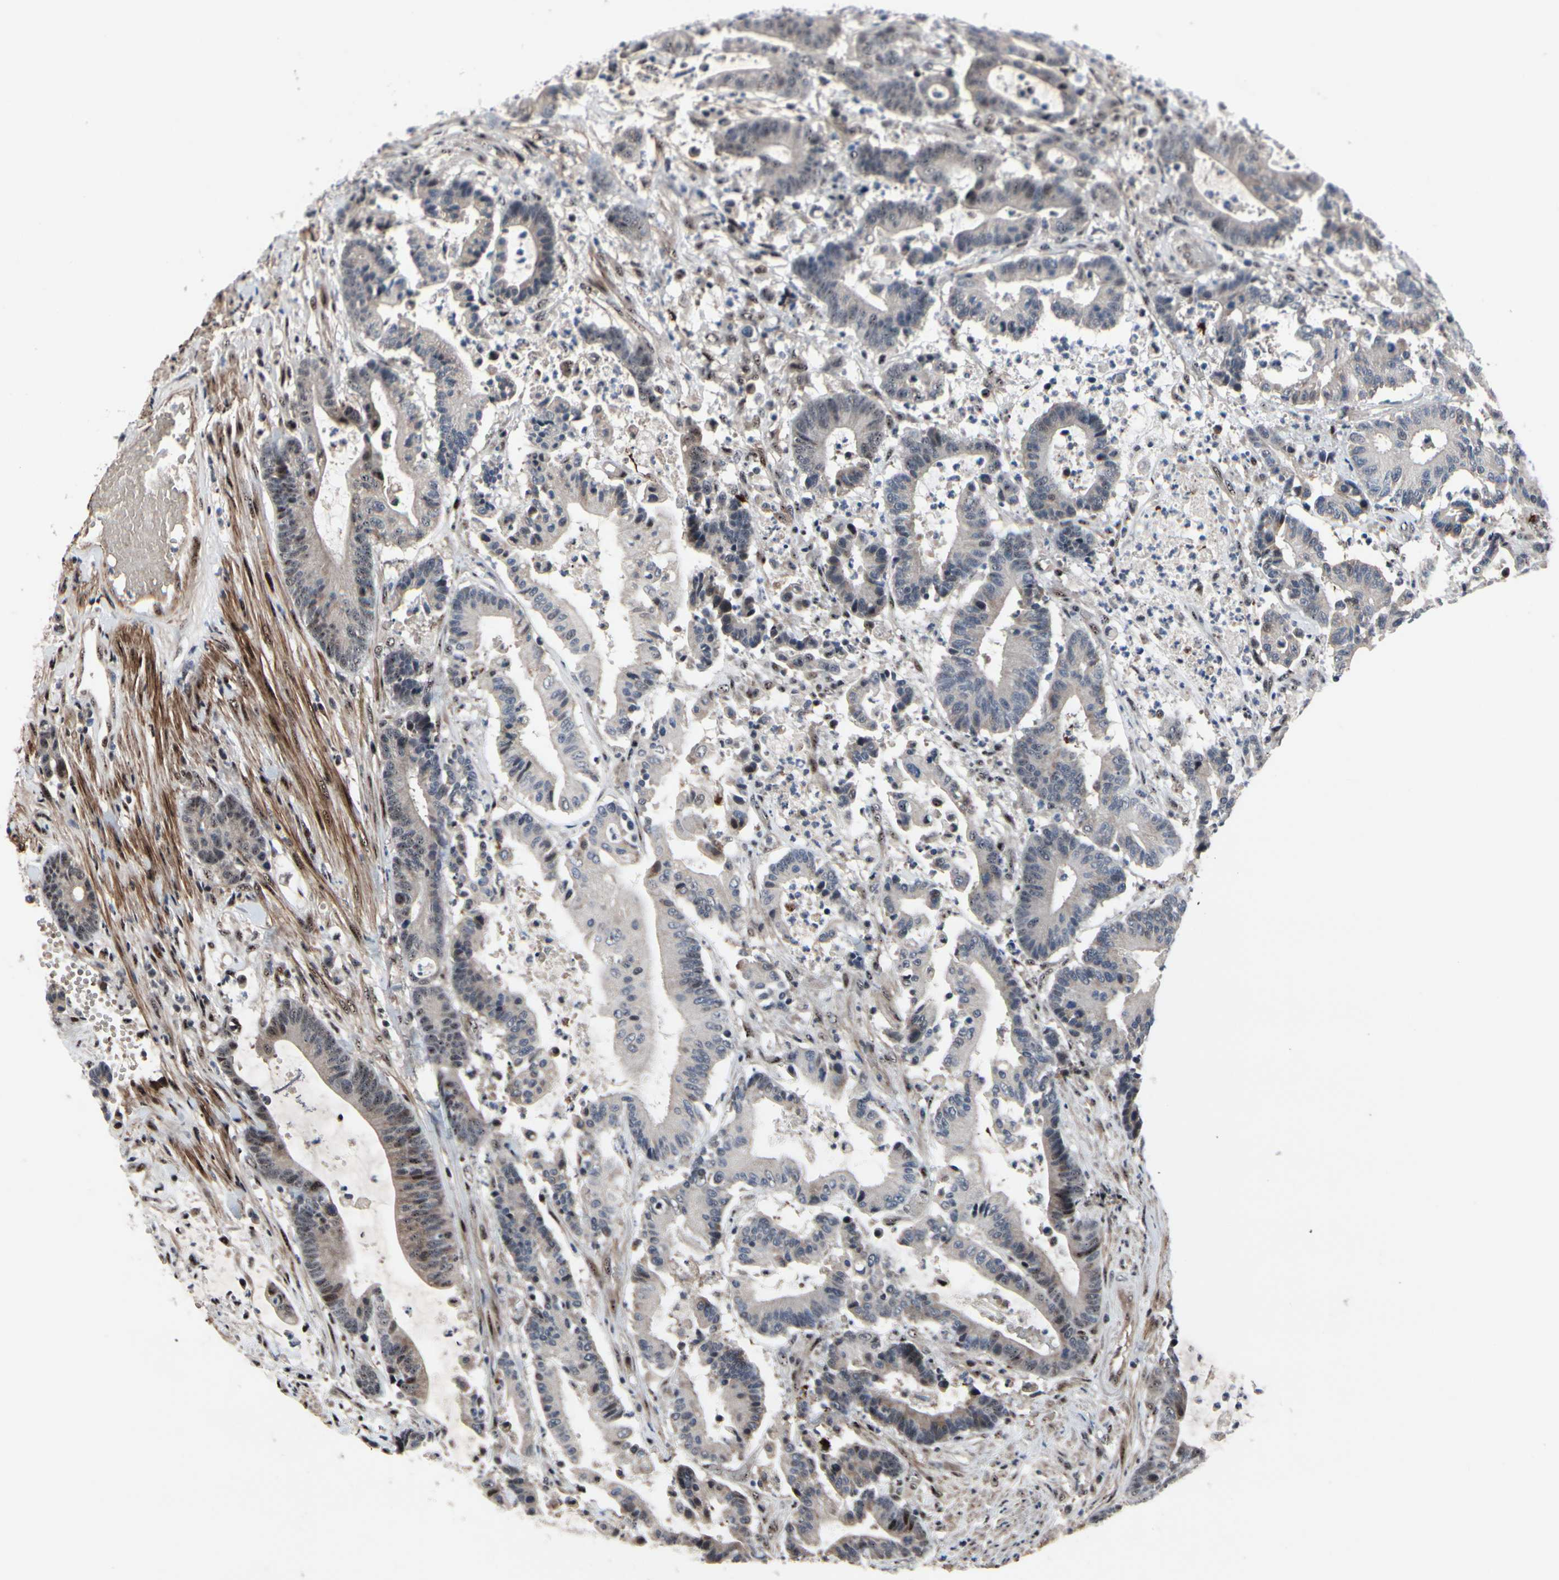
{"staining": {"intensity": "weak", "quantity": "25%-75%", "location": "cytoplasmic/membranous,nuclear"}, "tissue": "colorectal cancer", "cell_type": "Tumor cells", "image_type": "cancer", "snomed": [{"axis": "morphology", "description": "Adenocarcinoma, NOS"}, {"axis": "topography", "description": "Colon"}], "caption": "Human colorectal cancer (adenocarcinoma) stained with a protein marker demonstrates weak staining in tumor cells.", "gene": "SOX7", "patient": {"sex": "female", "age": 84}}